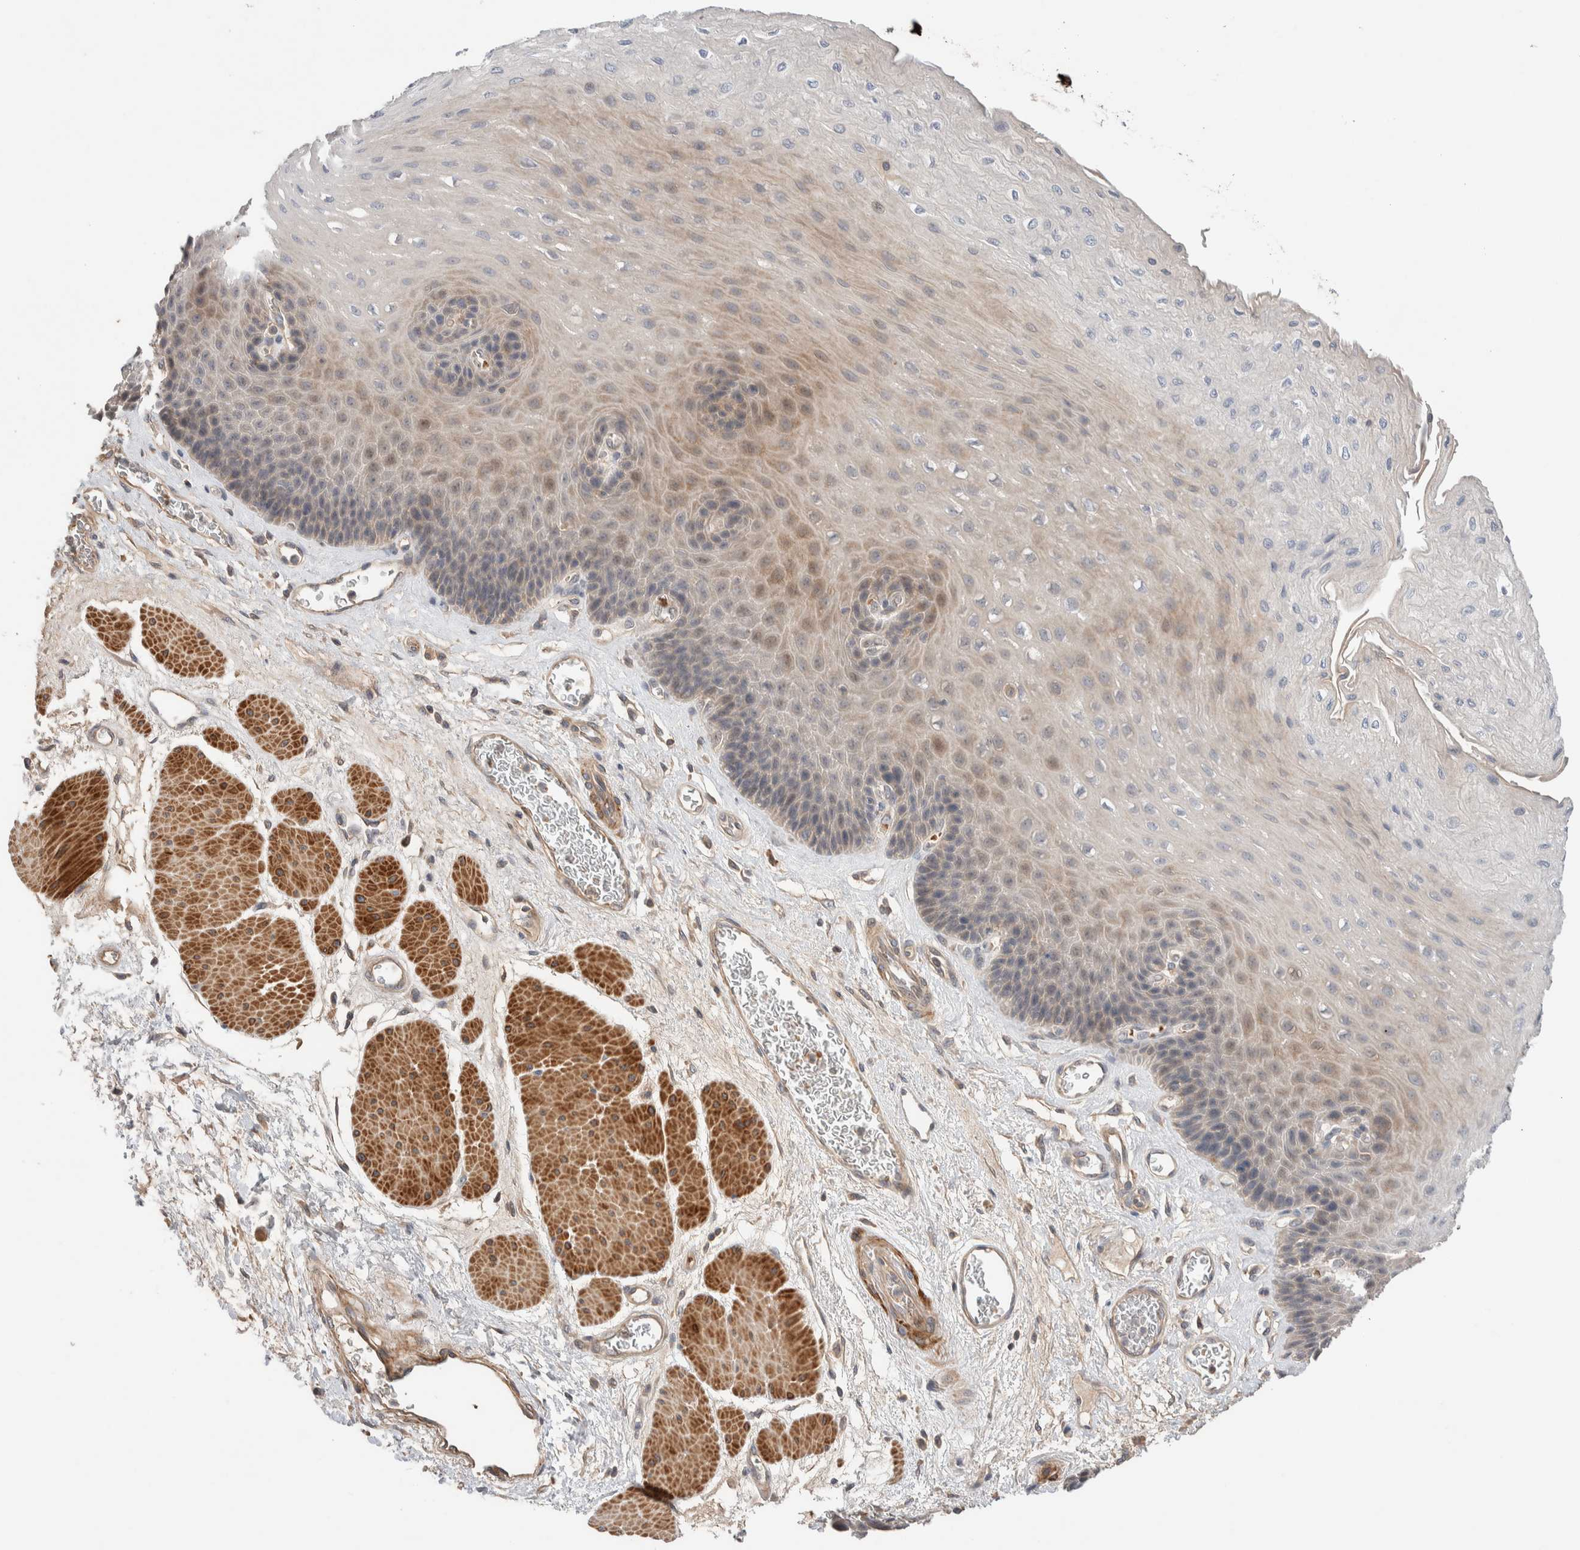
{"staining": {"intensity": "weak", "quantity": "25%-75%", "location": "cytoplasmic/membranous"}, "tissue": "esophagus", "cell_type": "Squamous epithelial cells", "image_type": "normal", "snomed": [{"axis": "morphology", "description": "Normal tissue, NOS"}, {"axis": "topography", "description": "Esophagus"}], "caption": "Squamous epithelial cells exhibit low levels of weak cytoplasmic/membranous expression in about 25%-75% of cells in normal human esophagus. (brown staining indicates protein expression, while blue staining denotes nuclei).", "gene": "WDR91", "patient": {"sex": "female", "age": 72}}